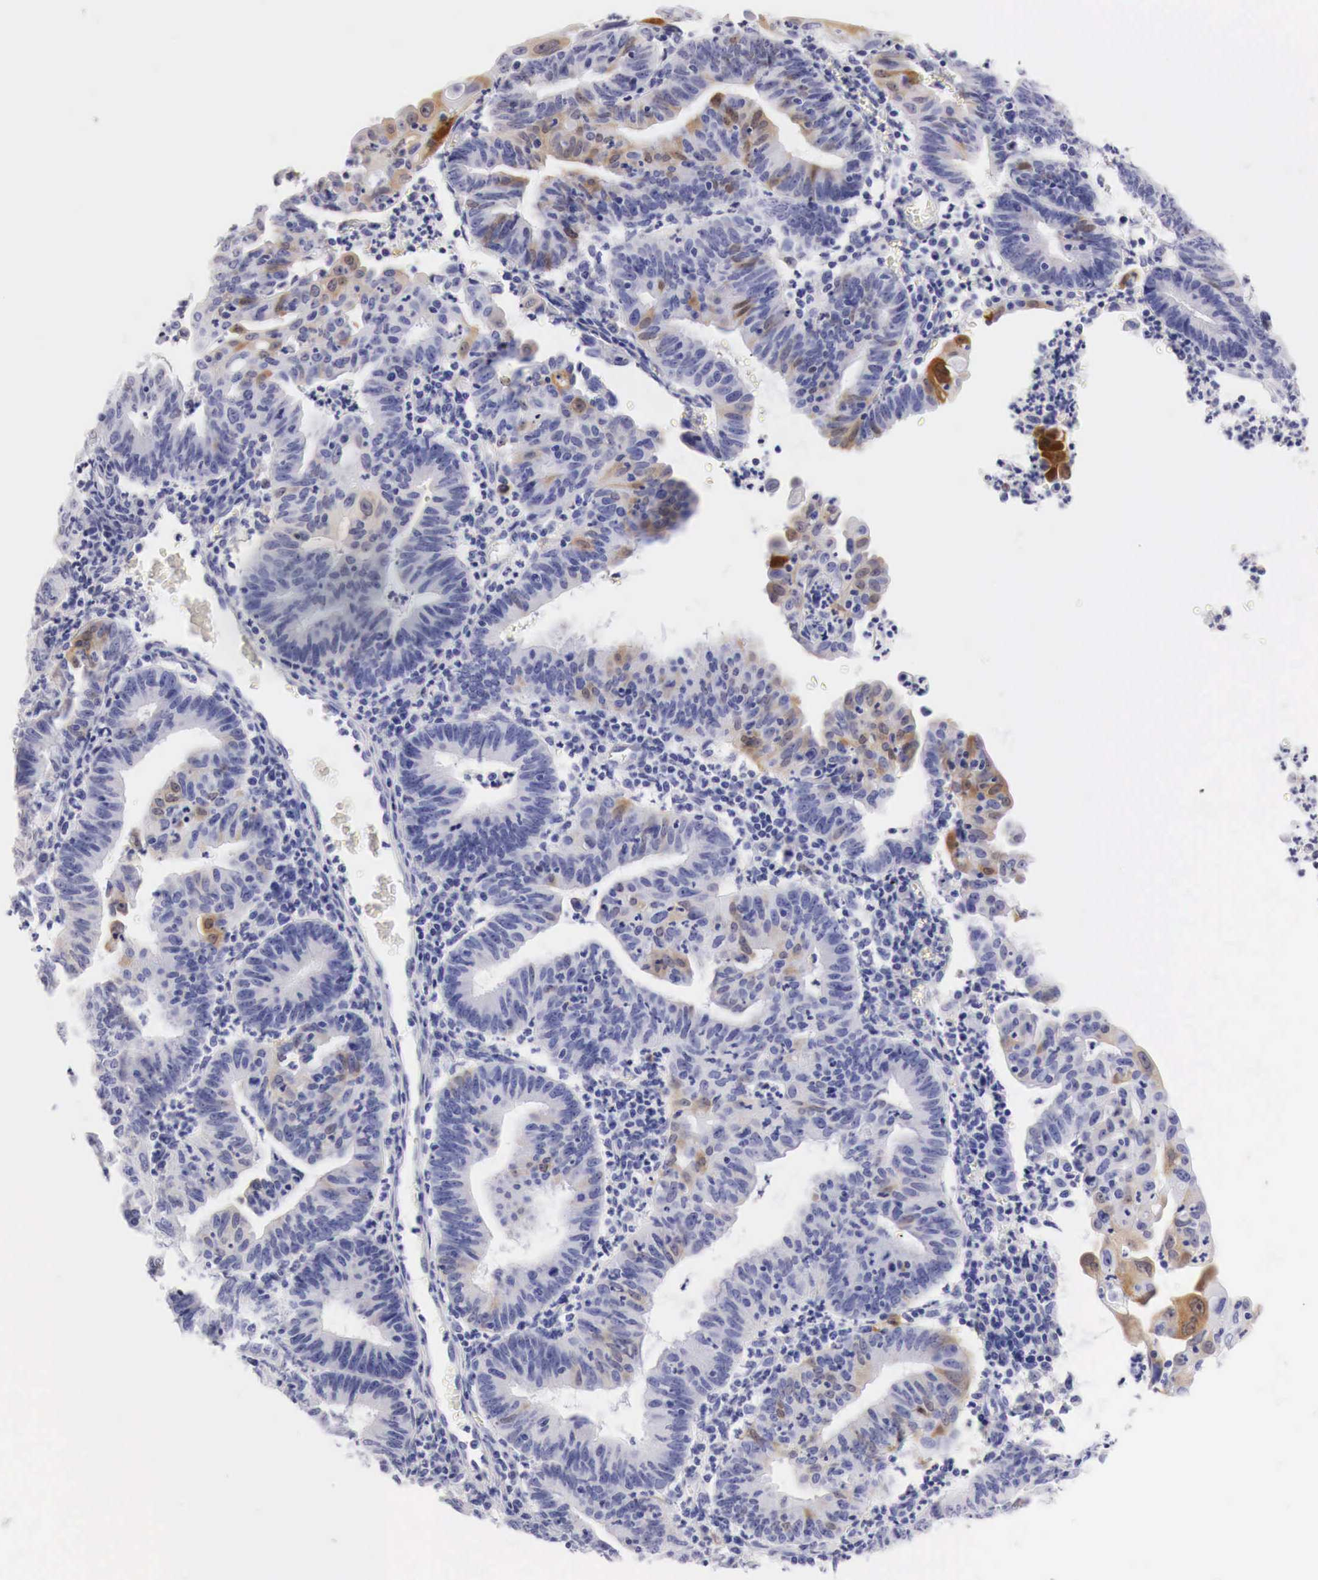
{"staining": {"intensity": "weak", "quantity": "<25%", "location": "cytoplasmic/membranous"}, "tissue": "endometrial cancer", "cell_type": "Tumor cells", "image_type": "cancer", "snomed": [{"axis": "morphology", "description": "Adenocarcinoma, NOS"}, {"axis": "topography", "description": "Endometrium"}], "caption": "Adenocarcinoma (endometrial) was stained to show a protein in brown. There is no significant positivity in tumor cells.", "gene": "CDKN2A", "patient": {"sex": "female", "age": 60}}